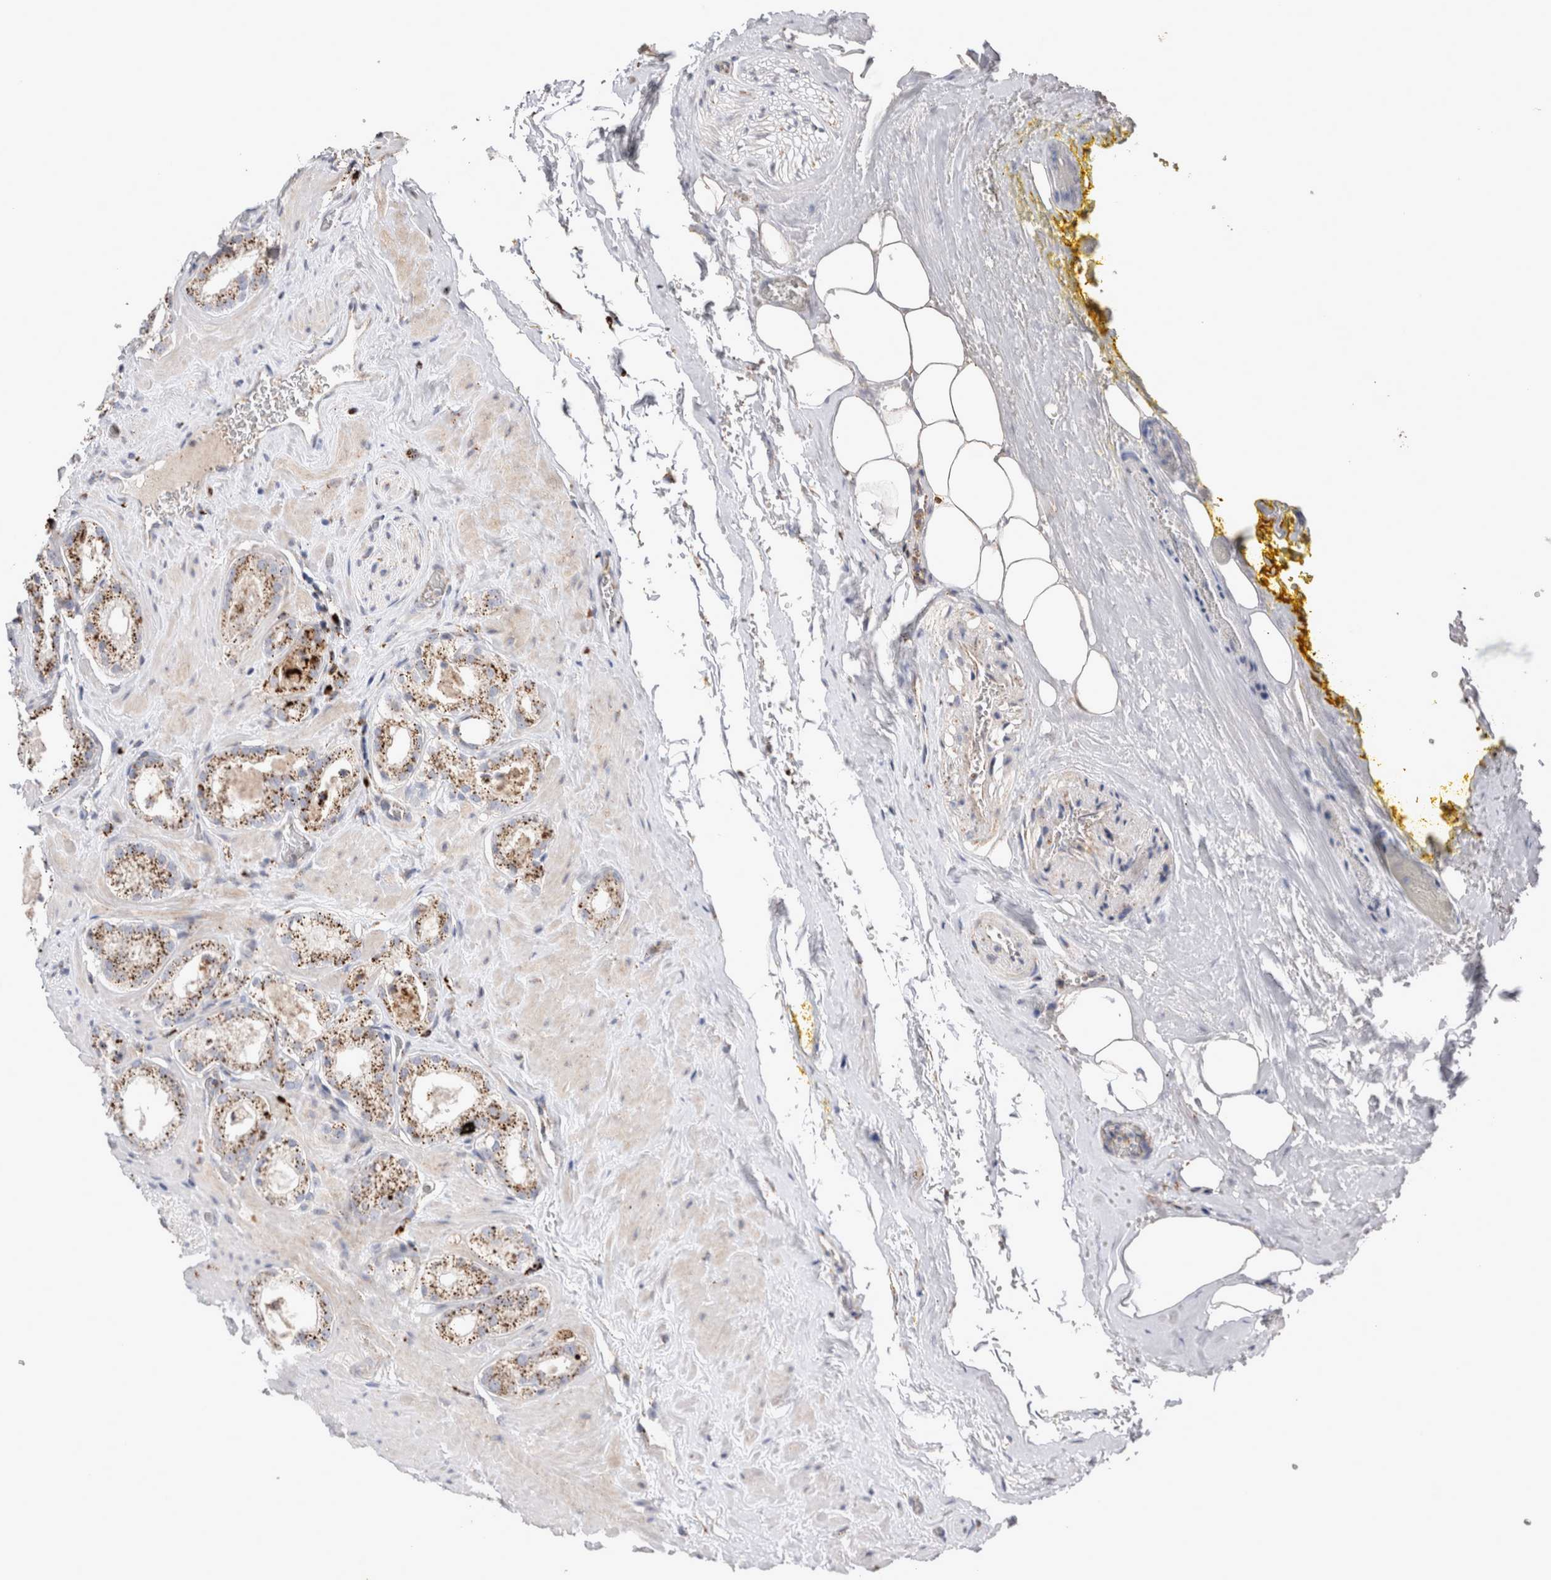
{"staining": {"intensity": "moderate", "quantity": ">75%", "location": "cytoplasmic/membranous"}, "tissue": "prostate cancer", "cell_type": "Tumor cells", "image_type": "cancer", "snomed": [{"axis": "morphology", "description": "Adenocarcinoma, High grade"}, {"axis": "topography", "description": "Prostate"}], "caption": "A medium amount of moderate cytoplasmic/membranous positivity is present in approximately >75% of tumor cells in high-grade adenocarcinoma (prostate) tissue. (DAB (3,3'-diaminobenzidine) = brown stain, brightfield microscopy at high magnification).", "gene": "CTSA", "patient": {"sex": "male", "age": 64}}